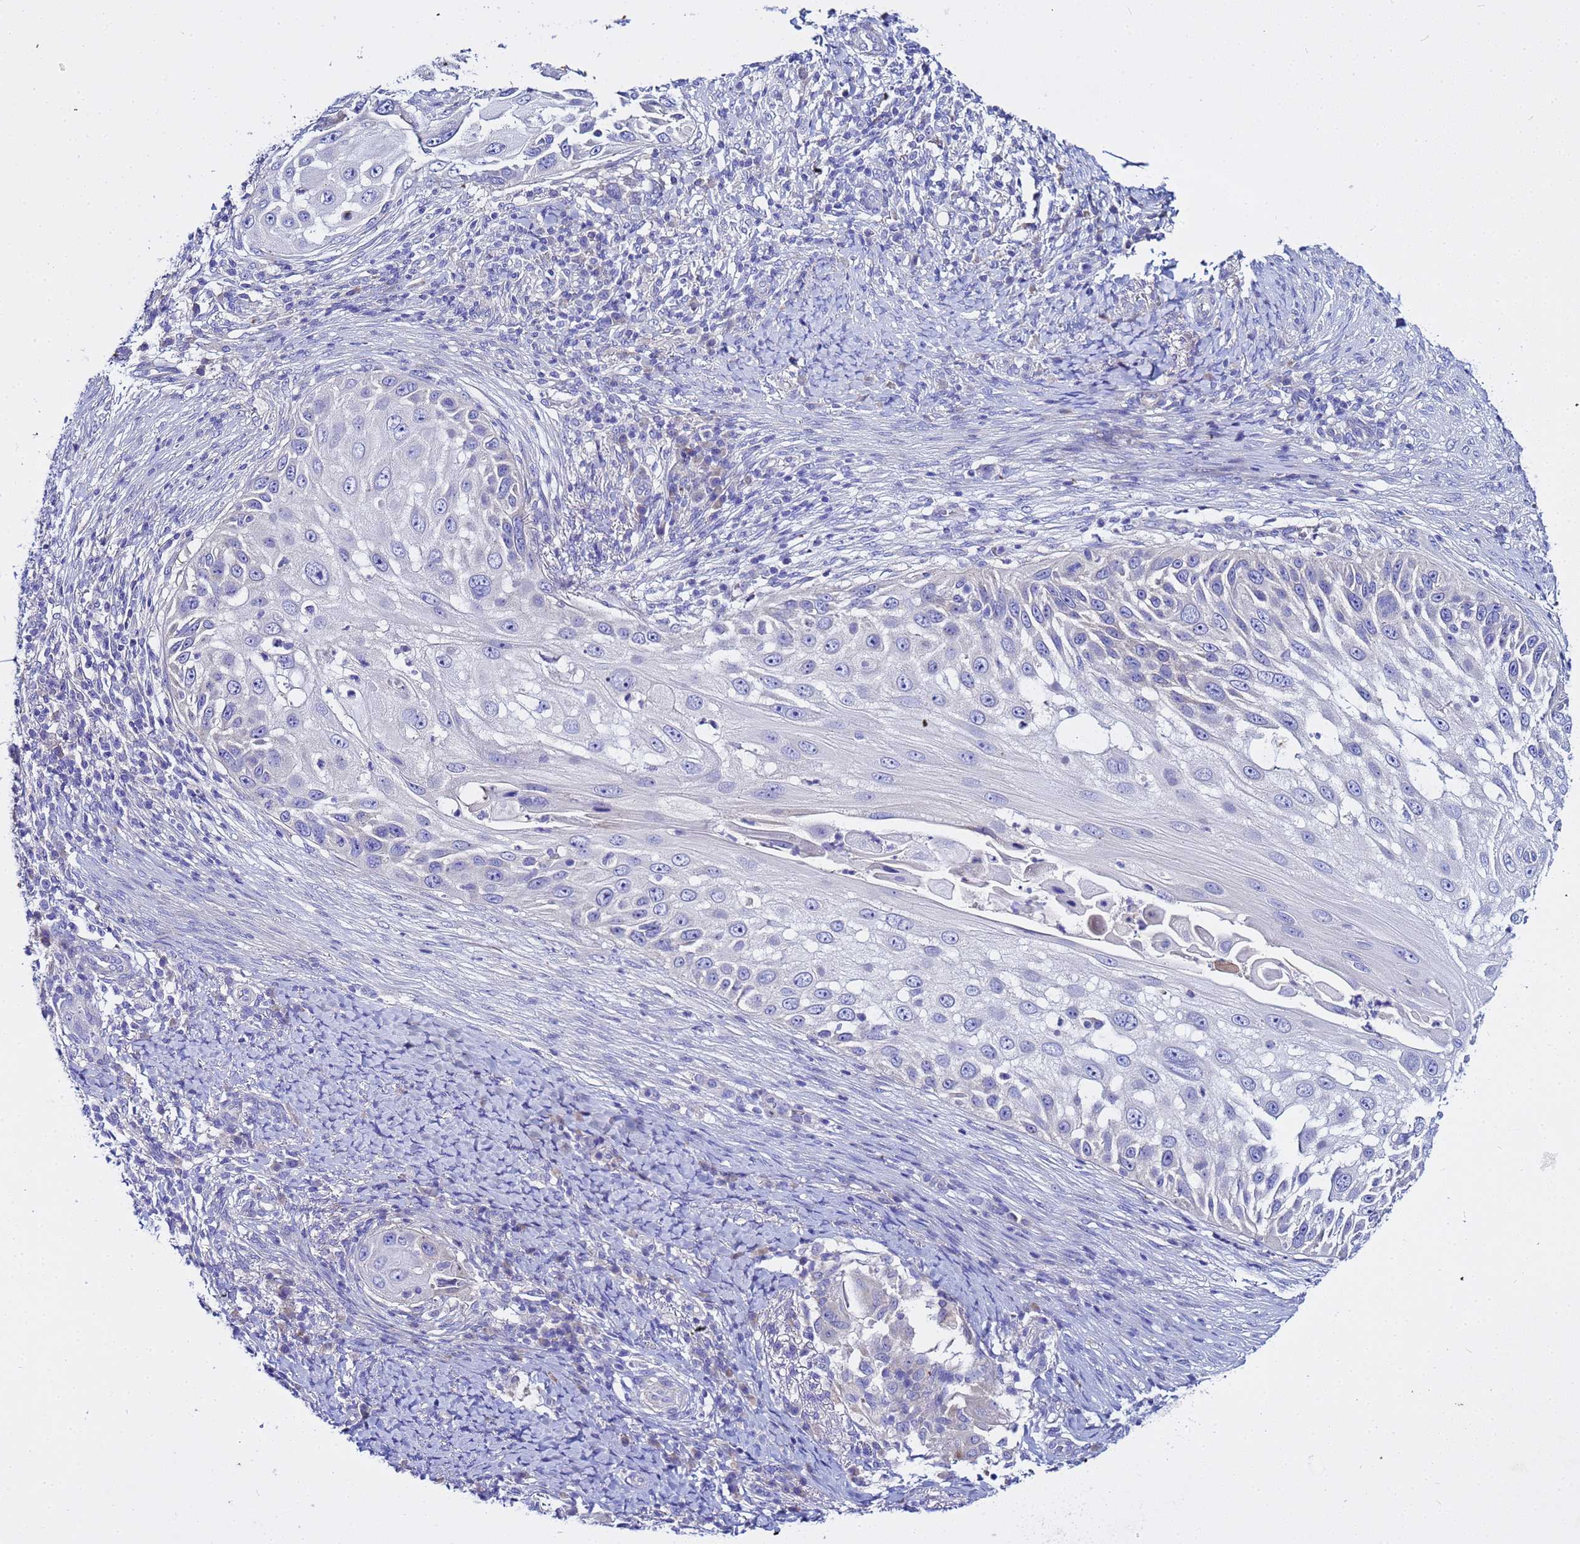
{"staining": {"intensity": "negative", "quantity": "none", "location": "none"}, "tissue": "skin cancer", "cell_type": "Tumor cells", "image_type": "cancer", "snomed": [{"axis": "morphology", "description": "Squamous cell carcinoma, NOS"}, {"axis": "topography", "description": "Skin"}], "caption": "Immunohistochemistry of skin squamous cell carcinoma demonstrates no positivity in tumor cells.", "gene": "USP18", "patient": {"sex": "female", "age": 44}}